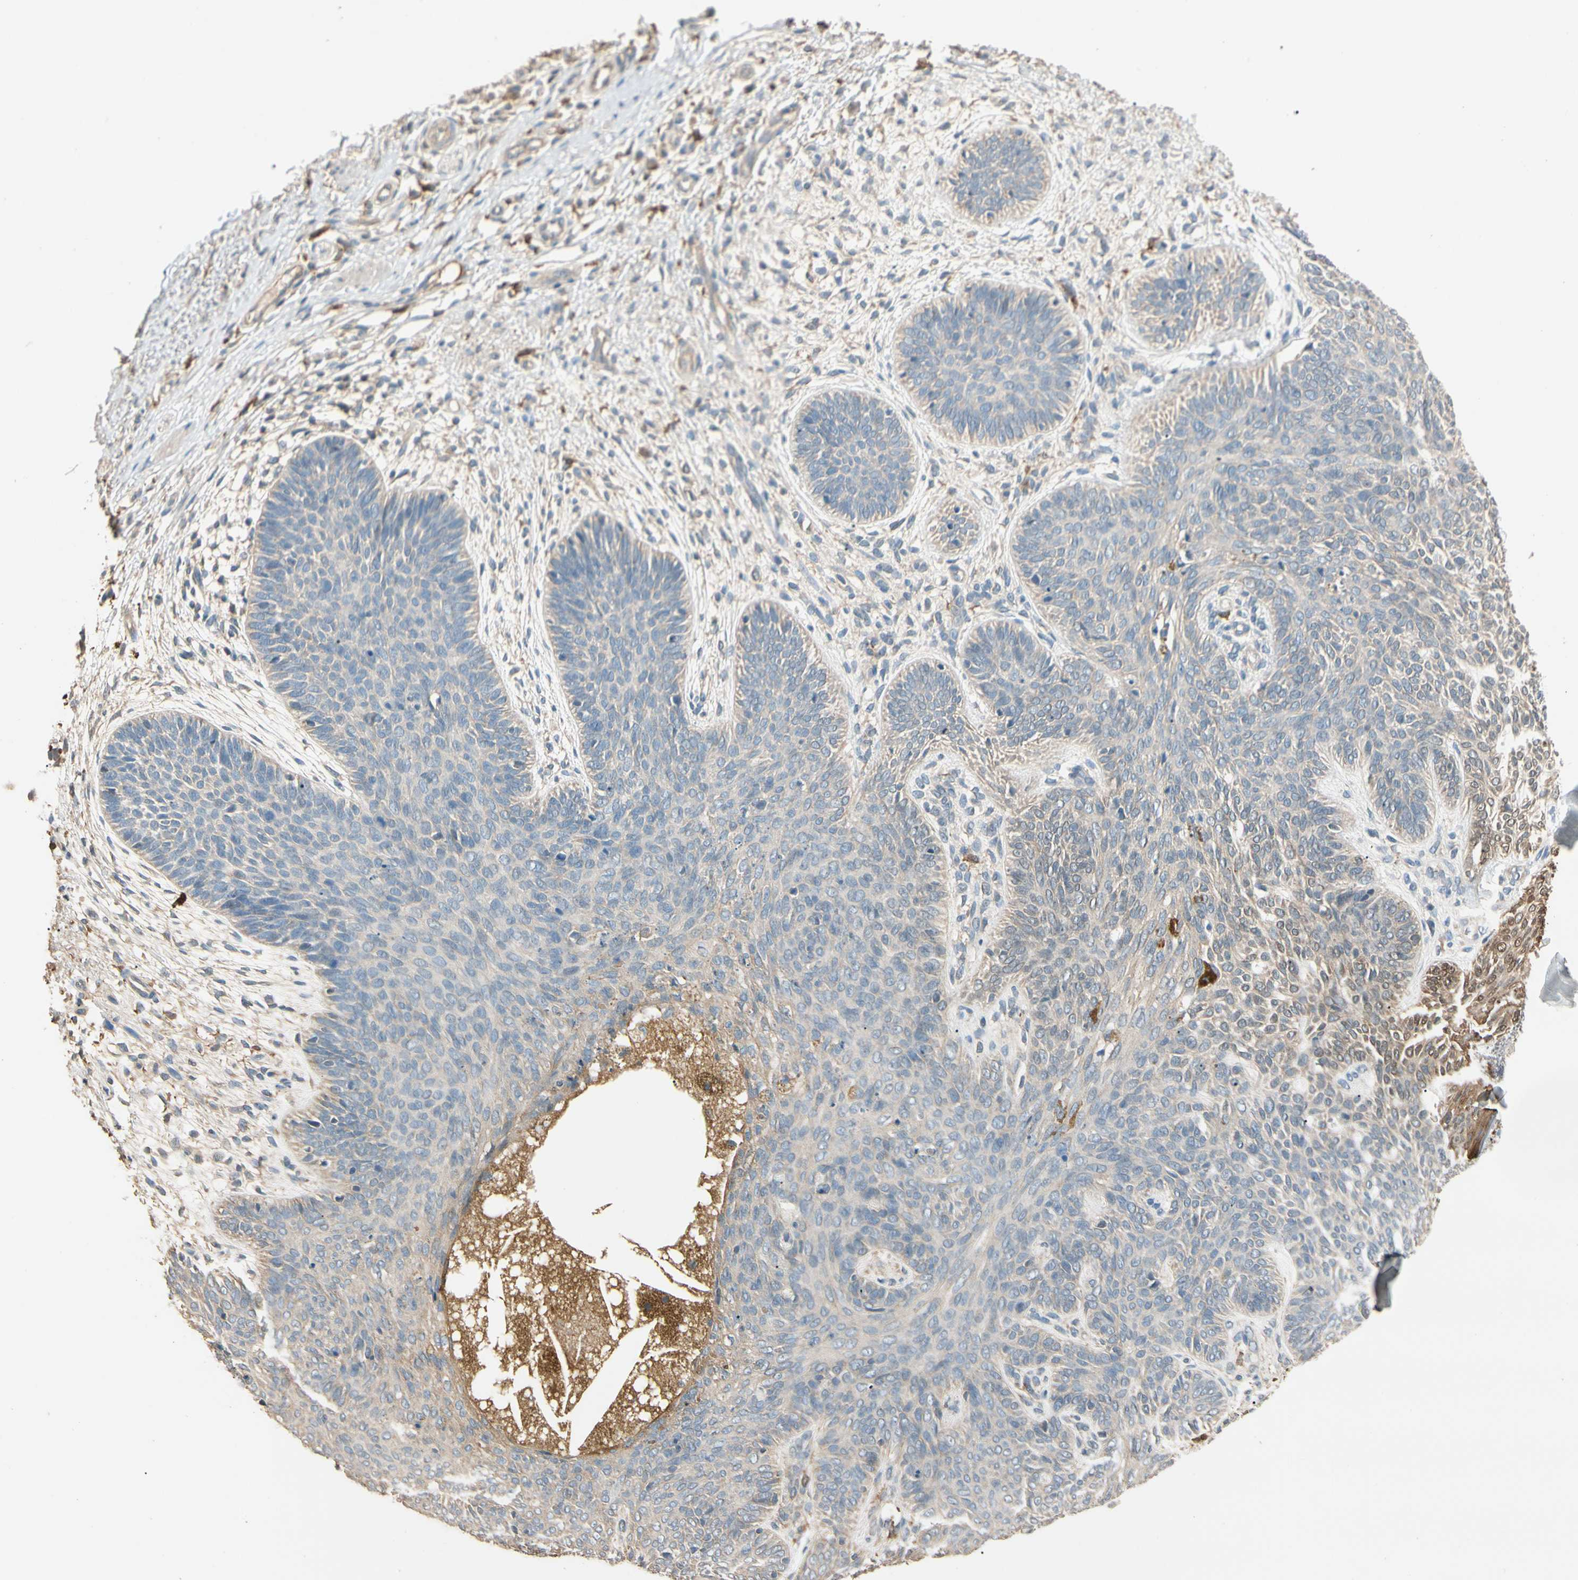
{"staining": {"intensity": "weak", "quantity": "<25%", "location": "cytoplasmic/membranous"}, "tissue": "skin cancer", "cell_type": "Tumor cells", "image_type": "cancer", "snomed": [{"axis": "morphology", "description": "Normal tissue, NOS"}, {"axis": "morphology", "description": "Basal cell carcinoma"}, {"axis": "topography", "description": "Skin"}], "caption": "This histopathology image is of skin cancer (basal cell carcinoma) stained with immunohistochemistry to label a protein in brown with the nuclei are counter-stained blue. There is no expression in tumor cells. (IHC, brightfield microscopy, high magnification).", "gene": "CDH6", "patient": {"sex": "male", "age": 52}}